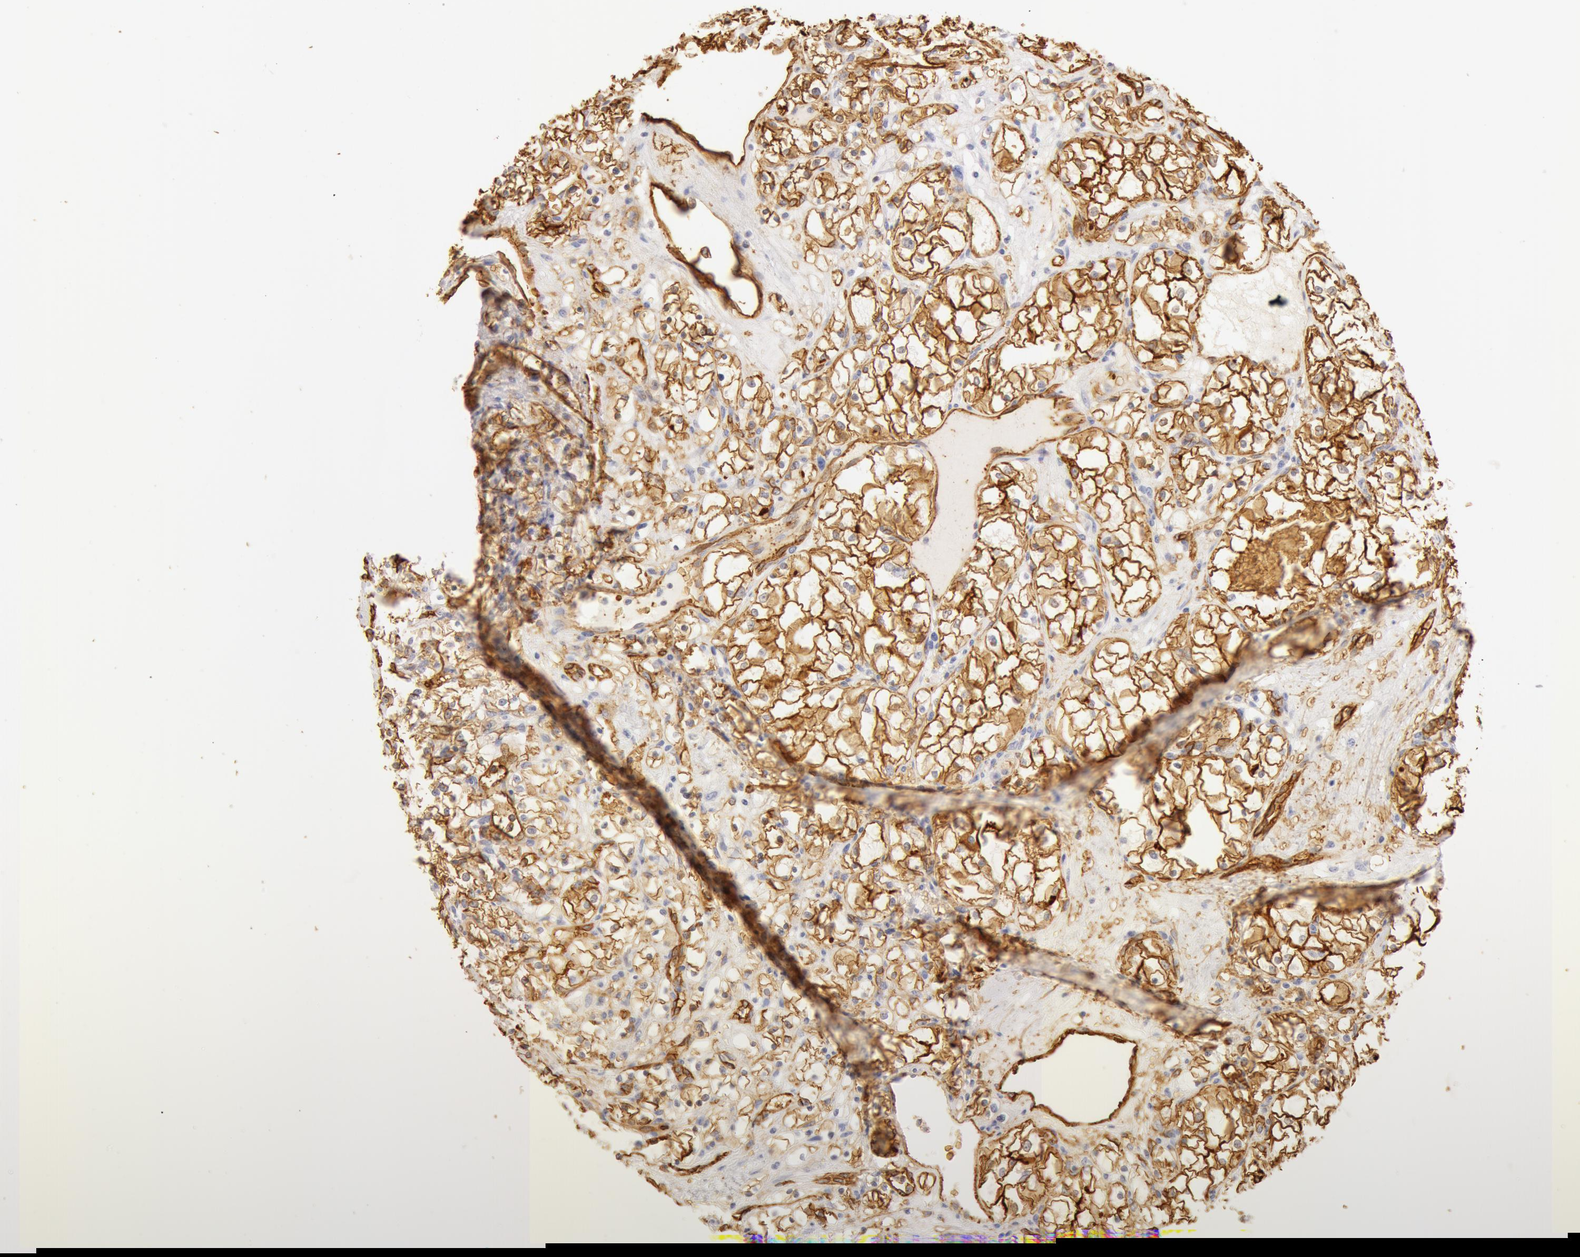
{"staining": {"intensity": "moderate", "quantity": ">75%", "location": "cytoplasmic/membranous"}, "tissue": "renal cancer", "cell_type": "Tumor cells", "image_type": "cancer", "snomed": [{"axis": "morphology", "description": "Adenocarcinoma, NOS"}, {"axis": "topography", "description": "Kidney"}], "caption": "Brown immunohistochemical staining in human renal cancer (adenocarcinoma) reveals moderate cytoplasmic/membranous staining in about >75% of tumor cells. (Brightfield microscopy of DAB IHC at high magnification).", "gene": "AQP1", "patient": {"sex": "male", "age": 61}}